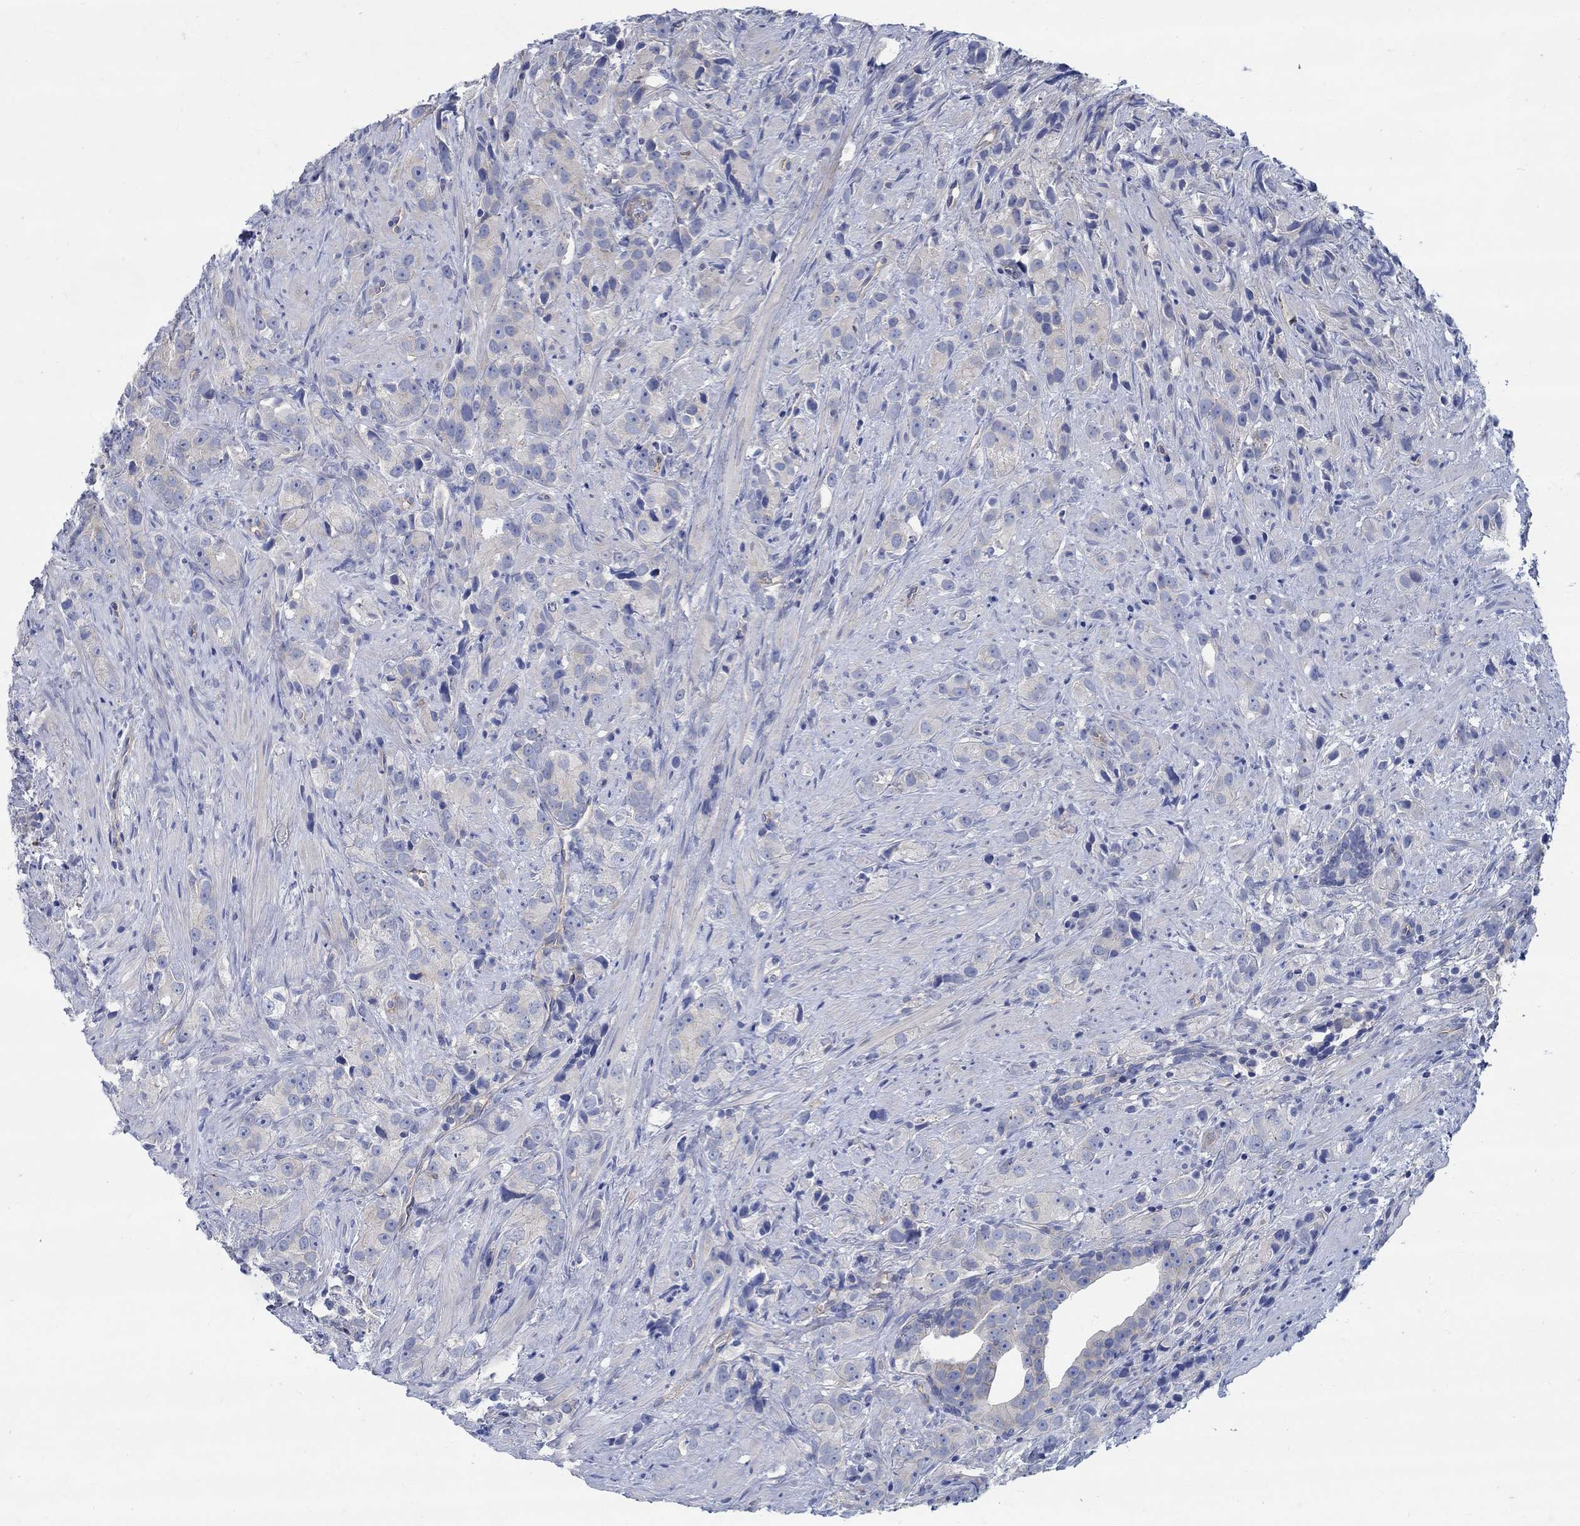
{"staining": {"intensity": "negative", "quantity": "none", "location": "none"}, "tissue": "prostate cancer", "cell_type": "Tumor cells", "image_type": "cancer", "snomed": [{"axis": "morphology", "description": "Adenocarcinoma, High grade"}, {"axis": "topography", "description": "Prostate"}], "caption": "An image of prostate cancer stained for a protein reveals no brown staining in tumor cells. (DAB IHC, high magnification).", "gene": "TMEM198", "patient": {"sex": "male", "age": 90}}